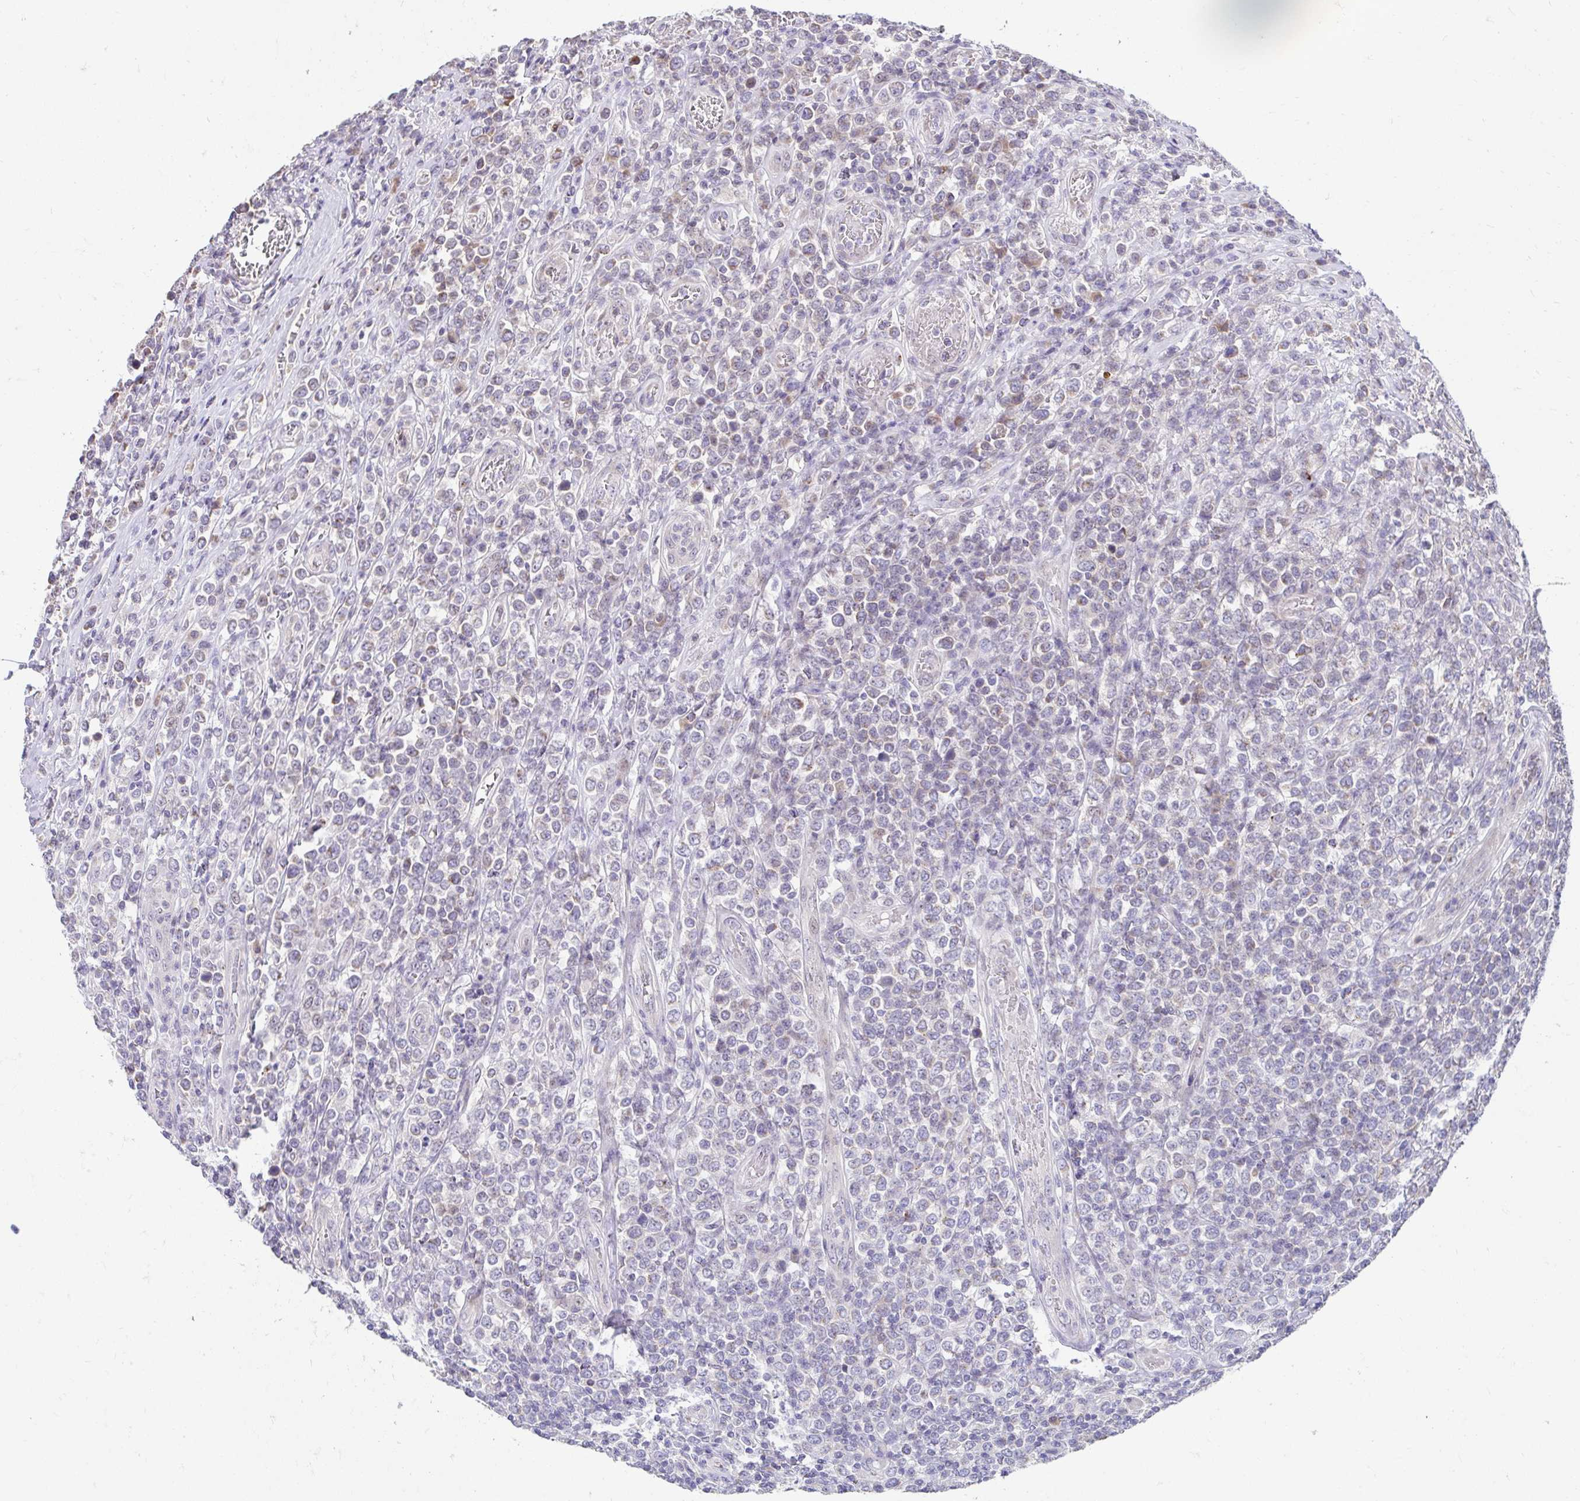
{"staining": {"intensity": "weak", "quantity": "<25%", "location": "cytoplasmic/membranous"}, "tissue": "lymphoma", "cell_type": "Tumor cells", "image_type": "cancer", "snomed": [{"axis": "morphology", "description": "Malignant lymphoma, non-Hodgkin's type, High grade"}, {"axis": "topography", "description": "Soft tissue"}], "caption": "IHC of human lymphoma shows no expression in tumor cells.", "gene": "NT5C1B", "patient": {"sex": "female", "age": 56}}